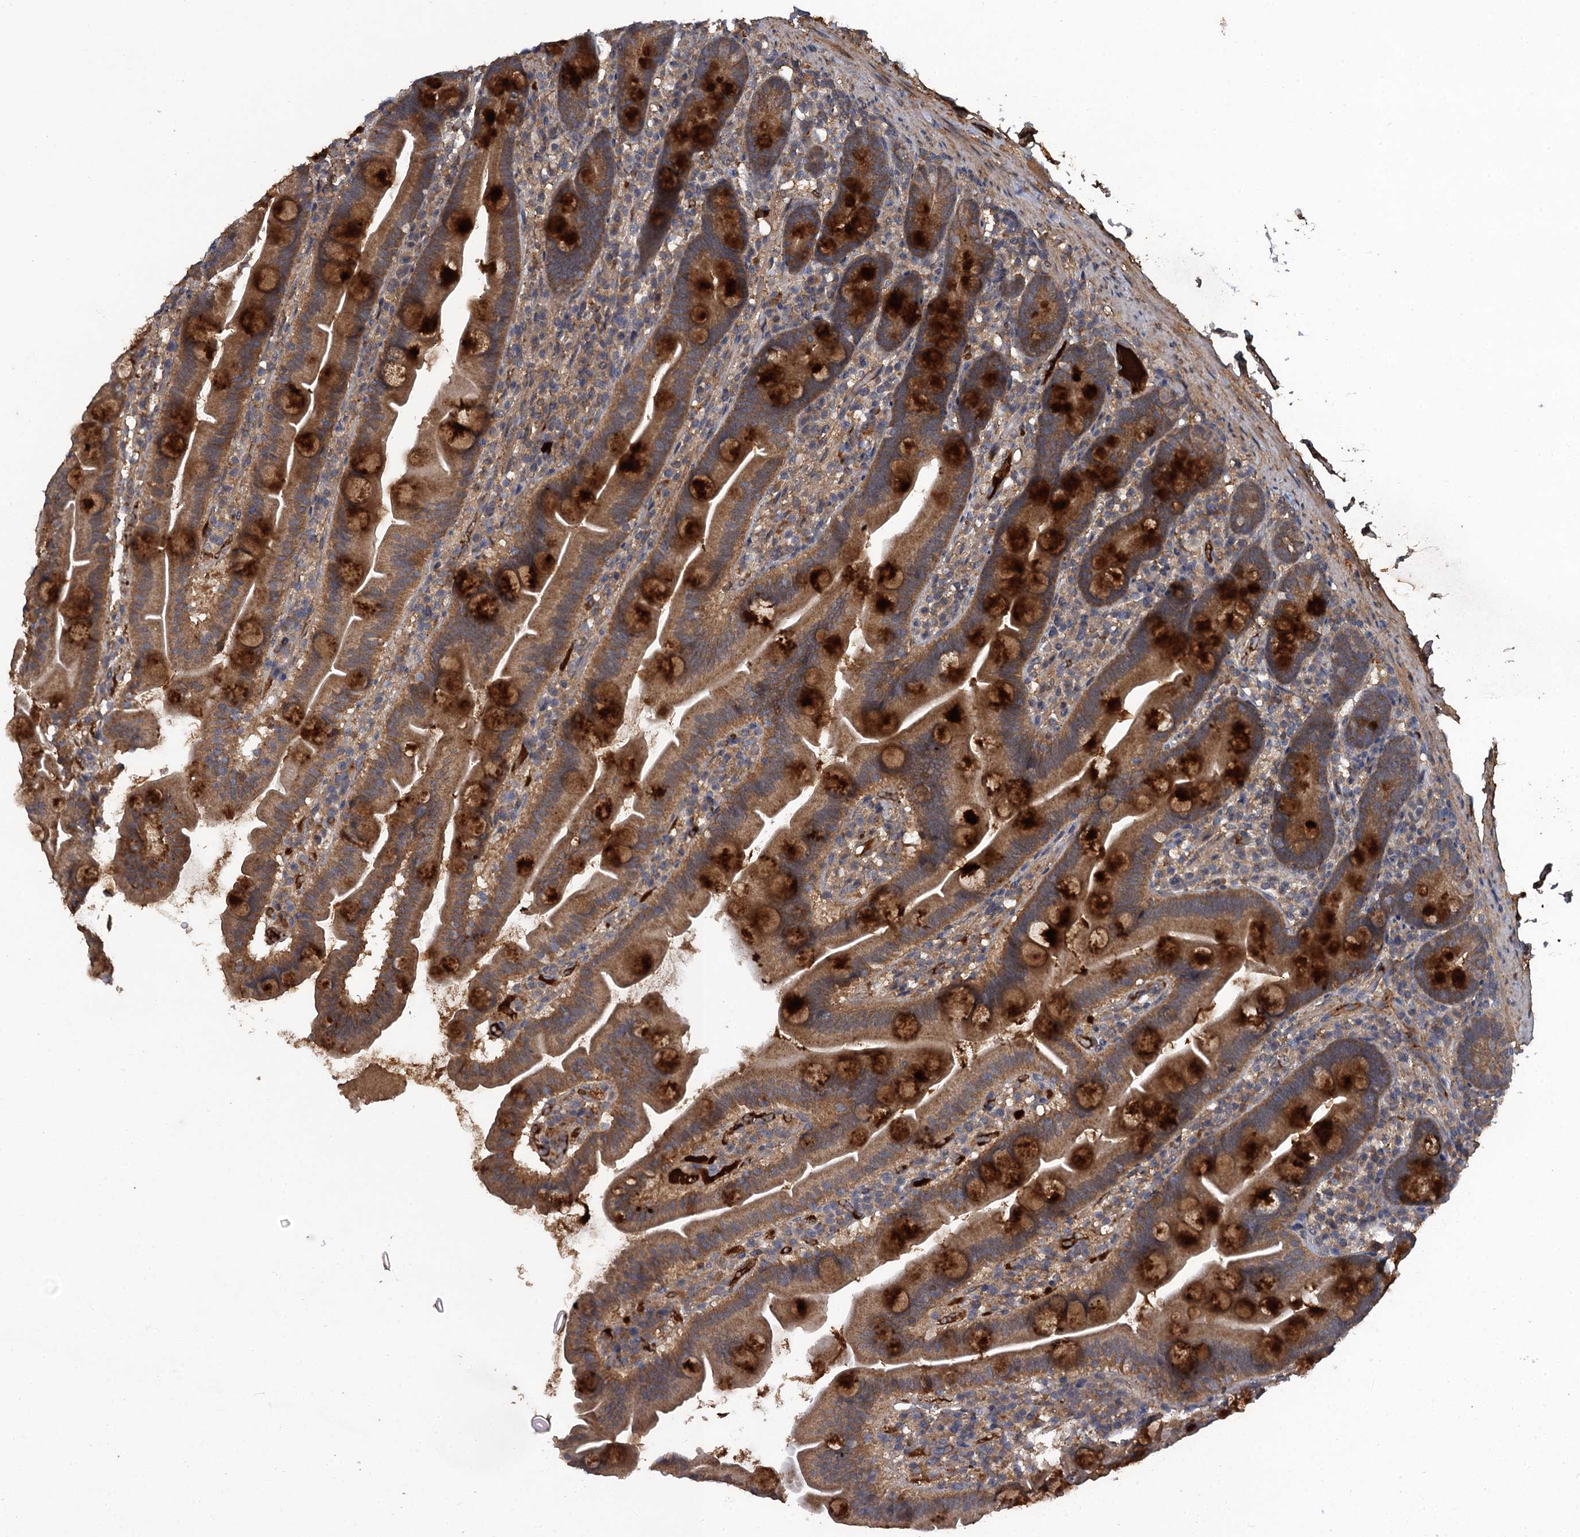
{"staining": {"intensity": "strong", "quantity": ">75%", "location": "cytoplasmic/membranous"}, "tissue": "small intestine", "cell_type": "Glandular cells", "image_type": "normal", "snomed": [{"axis": "morphology", "description": "Normal tissue, NOS"}, {"axis": "topography", "description": "Small intestine"}], "caption": "Immunohistochemical staining of normal small intestine exhibits strong cytoplasmic/membranous protein staining in approximately >75% of glandular cells. (Brightfield microscopy of DAB IHC at high magnification).", "gene": "HAPLN3", "patient": {"sex": "female", "age": 68}}